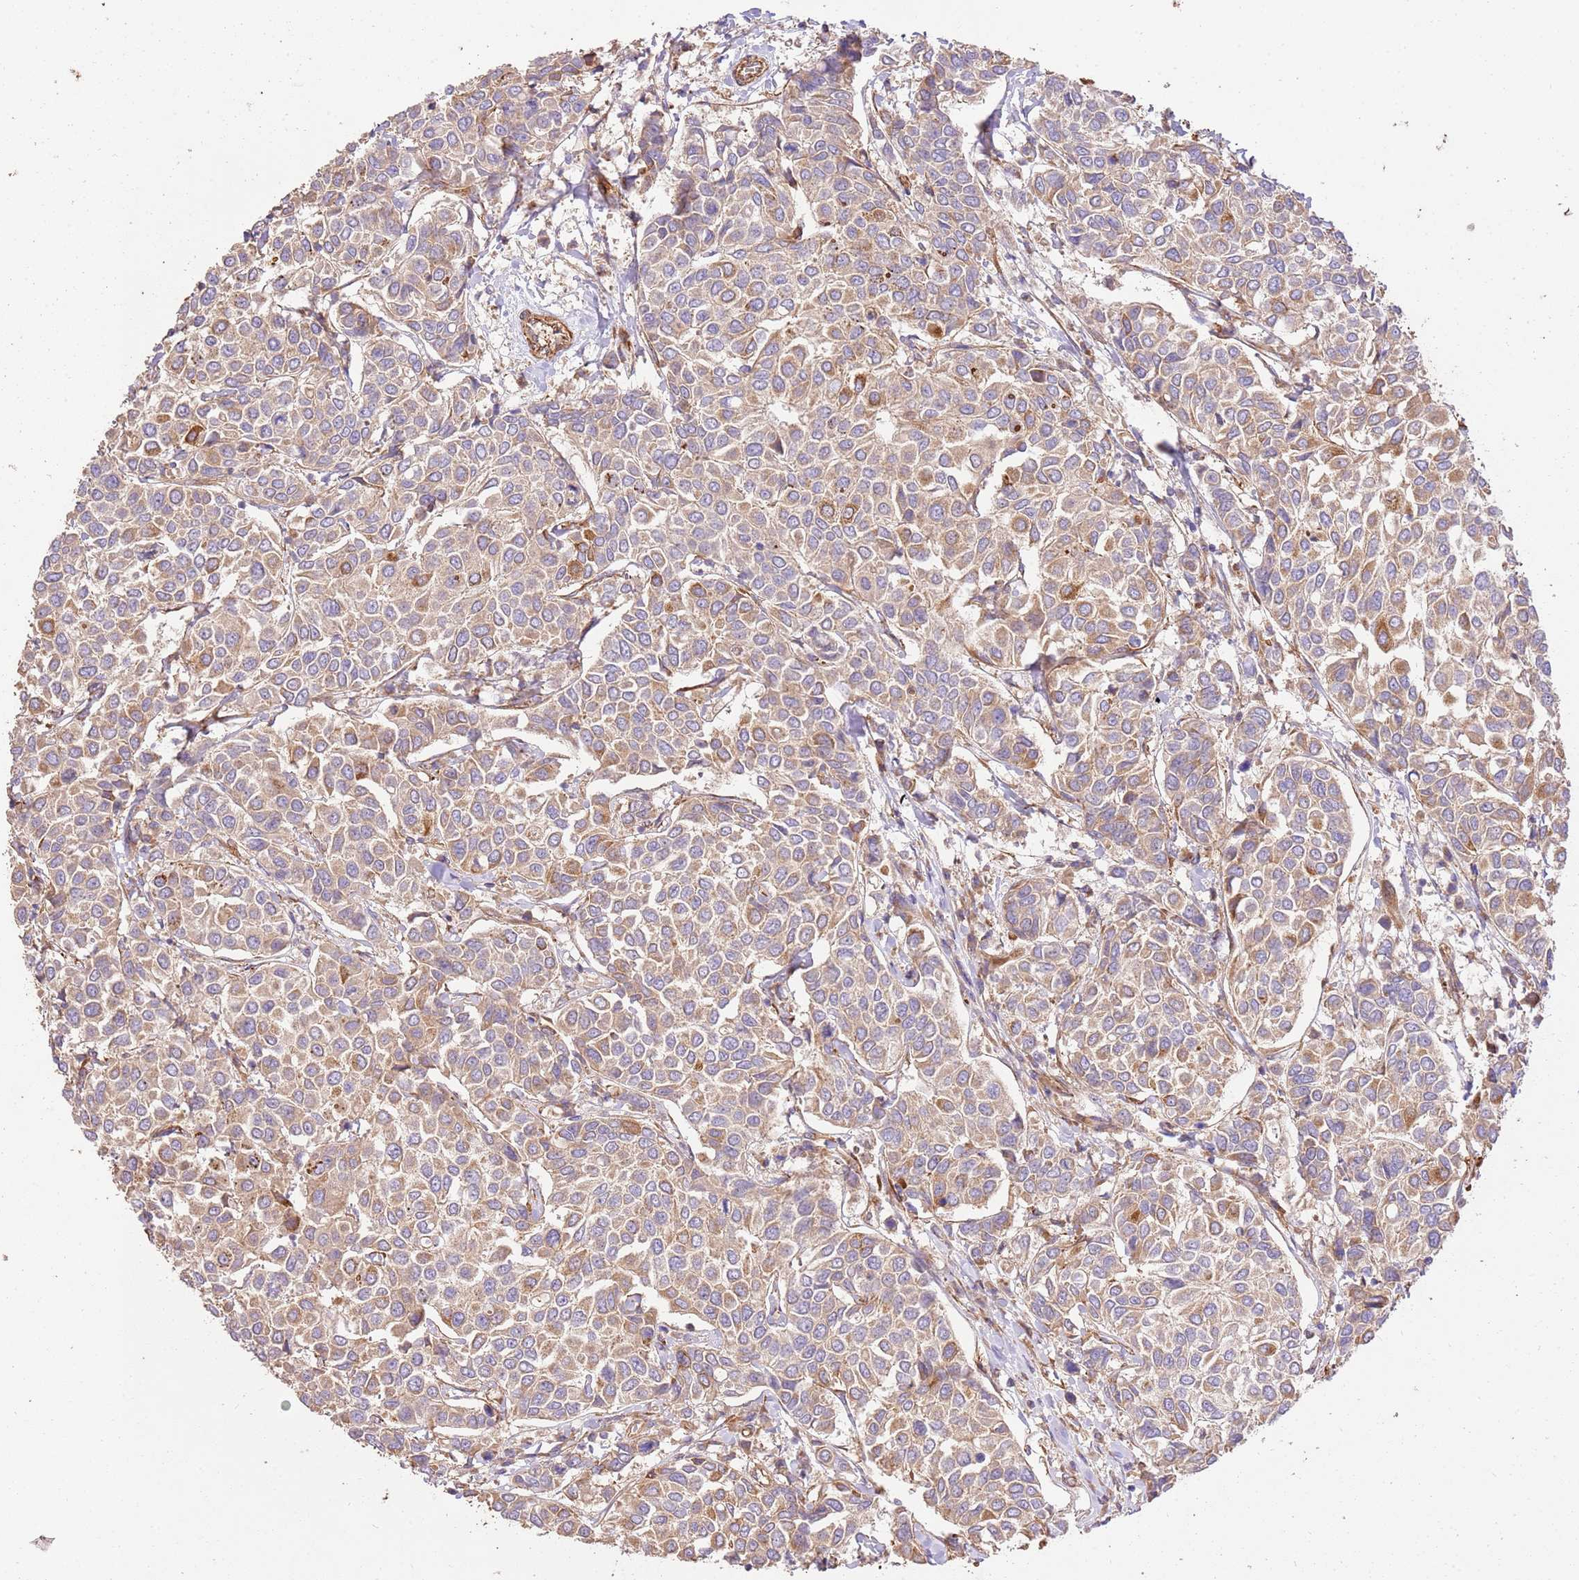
{"staining": {"intensity": "moderate", "quantity": "25%-75%", "location": "cytoplasmic/membranous"}, "tissue": "breast cancer", "cell_type": "Tumor cells", "image_type": "cancer", "snomed": [{"axis": "morphology", "description": "Duct carcinoma"}, {"axis": "topography", "description": "Breast"}], "caption": "Human breast cancer stained with a protein marker demonstrates moderate staining in tumor cells.", "gene": "ZBTB39", "patient": {"sex": "female", "age": 55}}